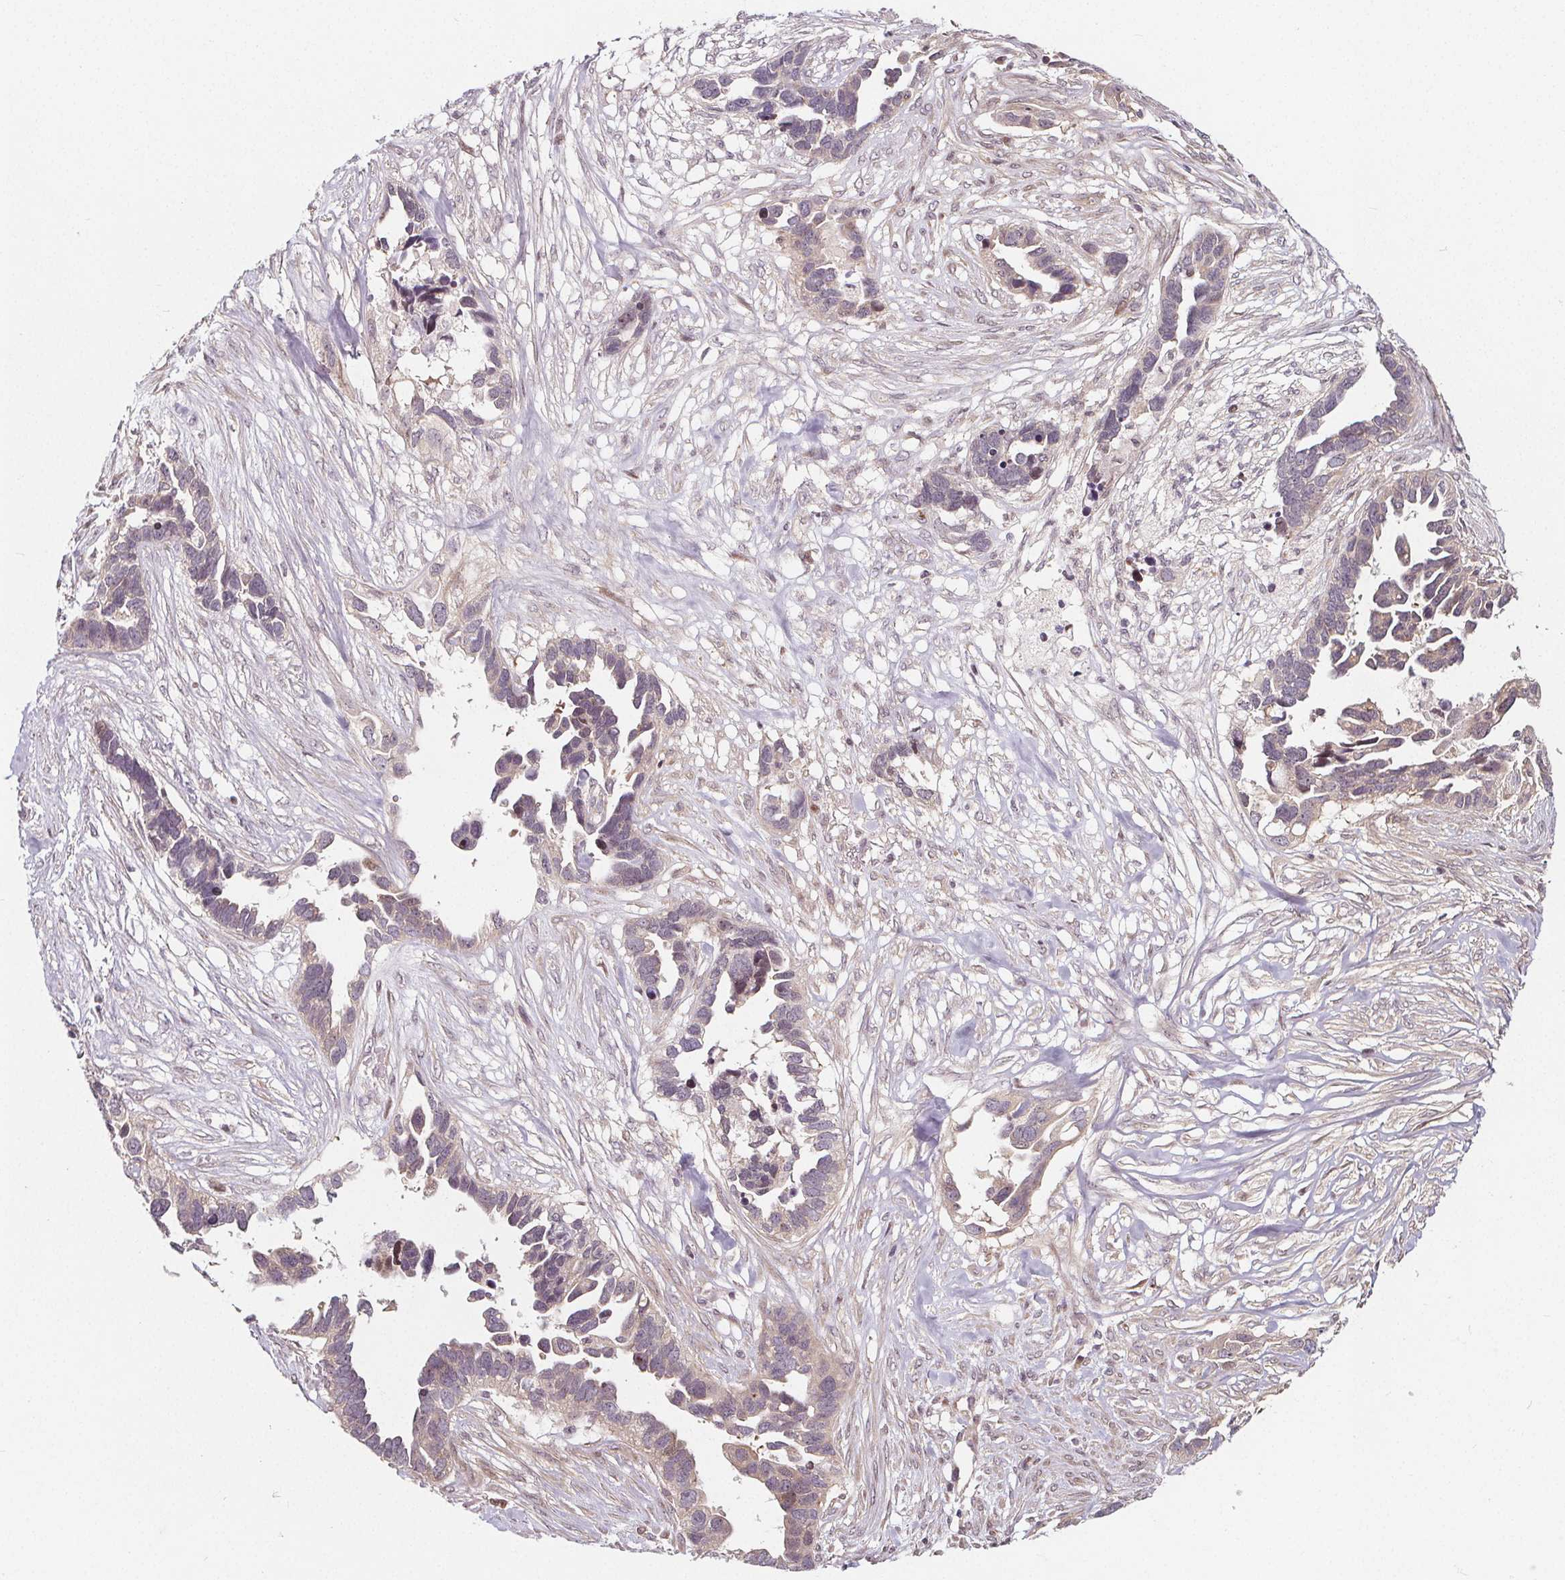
{"staining": {"intensity": "negative", "quantity": "none", "location": "none"}, "tissue": "ovarian cancer", "cell_type": "Tumor cells", "image_type": "cancer", "snomed": [{"axis": "morphology", "description": "Cystadenocarcinoma, serous, NOS"}, {"axis": "topography", "description": "Ovary"}], "caption": "The histopathology image exhibits no significant staining in tumor cells of ovarian serous cystadenocarcinoma.", "gene": "AKT1S1", "patient": {"sex": "female", "age": 54}}